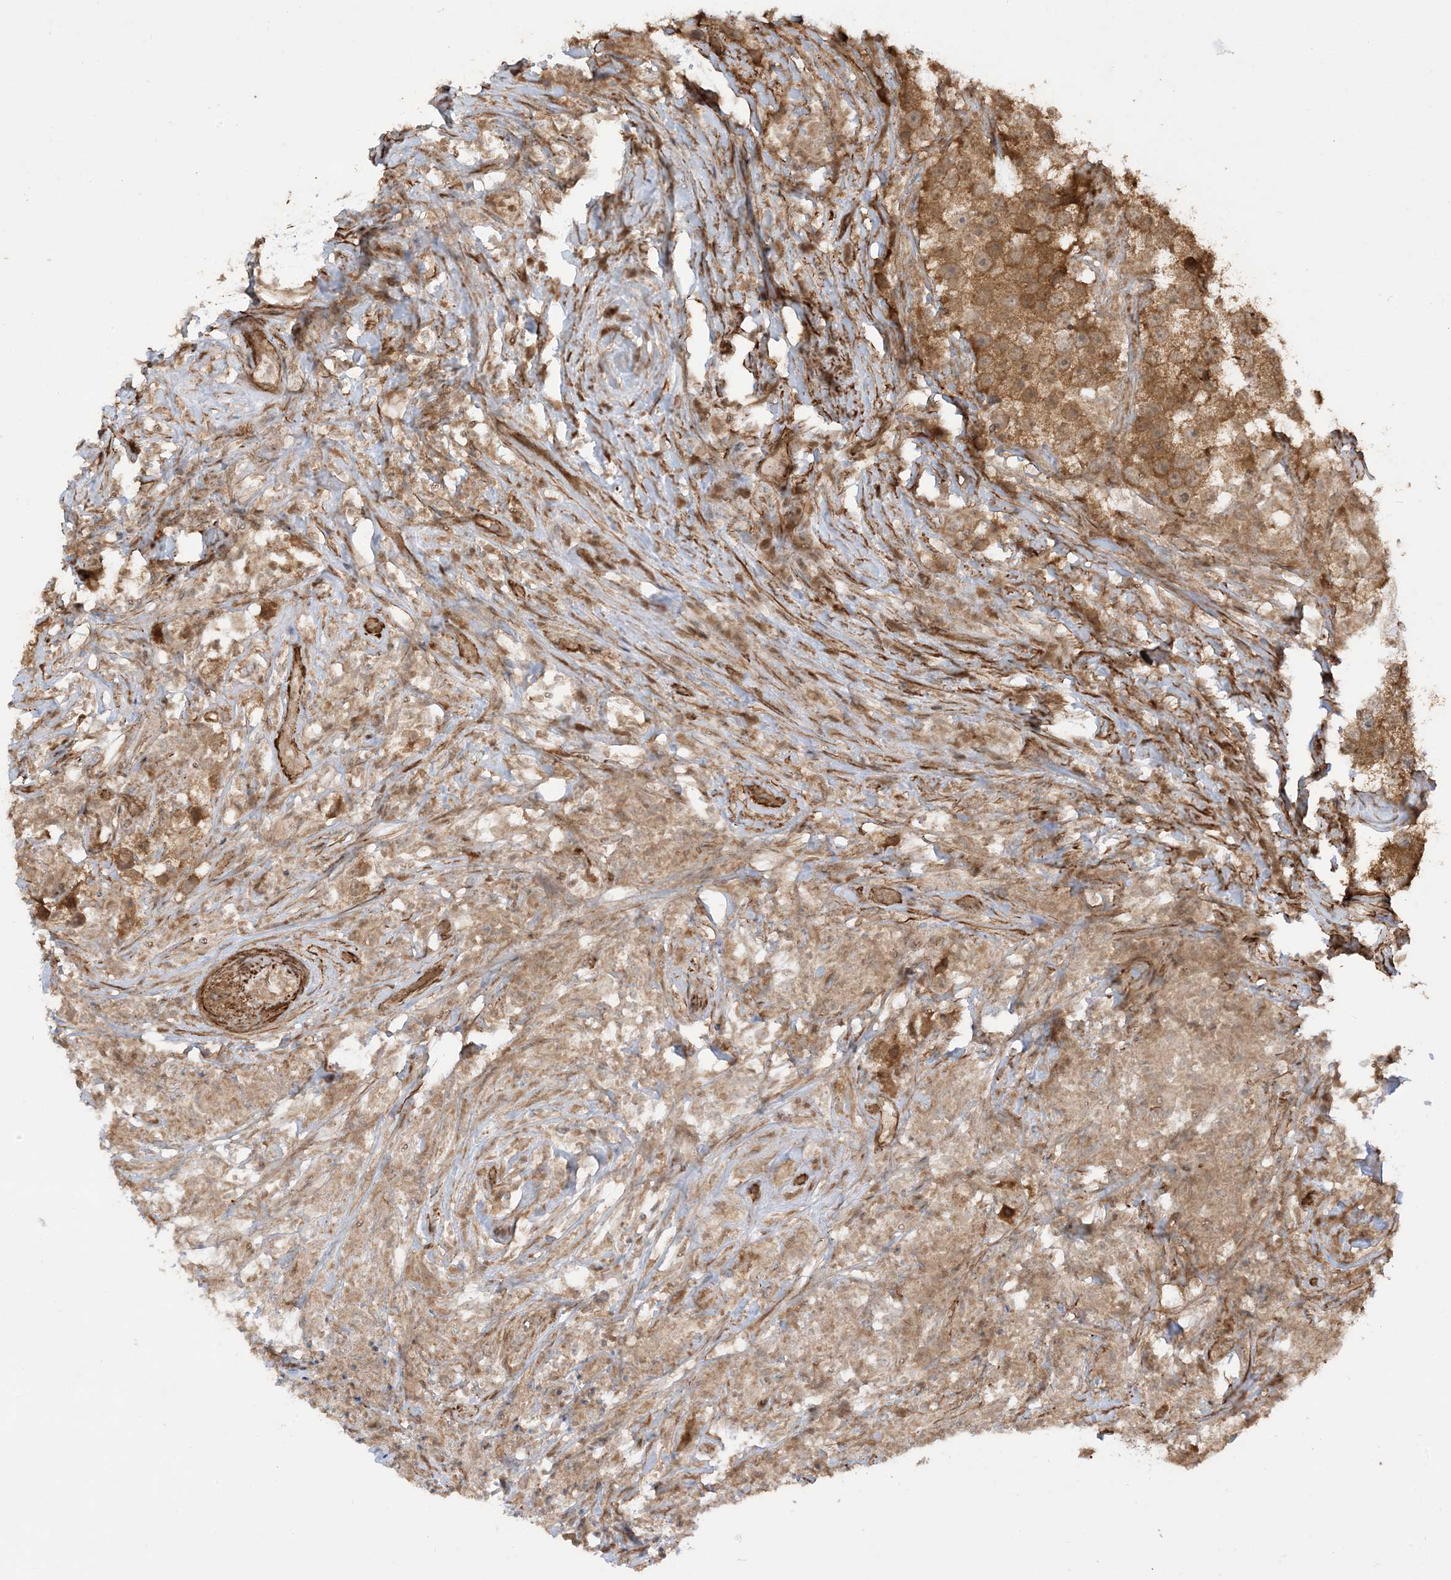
{"staining": {"intensity": "moderate", "quantity": ">75%", "location": "cytoplasmic/membranous"}, "tissue": "testis cancer", "cell_type": "Tumor cells", "image_type": "cancer", "snomed": [{"axis": "morphology", "description": "Seminoma, NOS"}, {"axis": "topography", "description": "Testis"}], "caption": "Tumor cells demonstrate medium levels of moderate cytoplasmic/membranous staining in about >75% of cells in human testis cancer (seminoma).", "gene": "TBCC", "patient": {"sex": "male", "age": 49}}